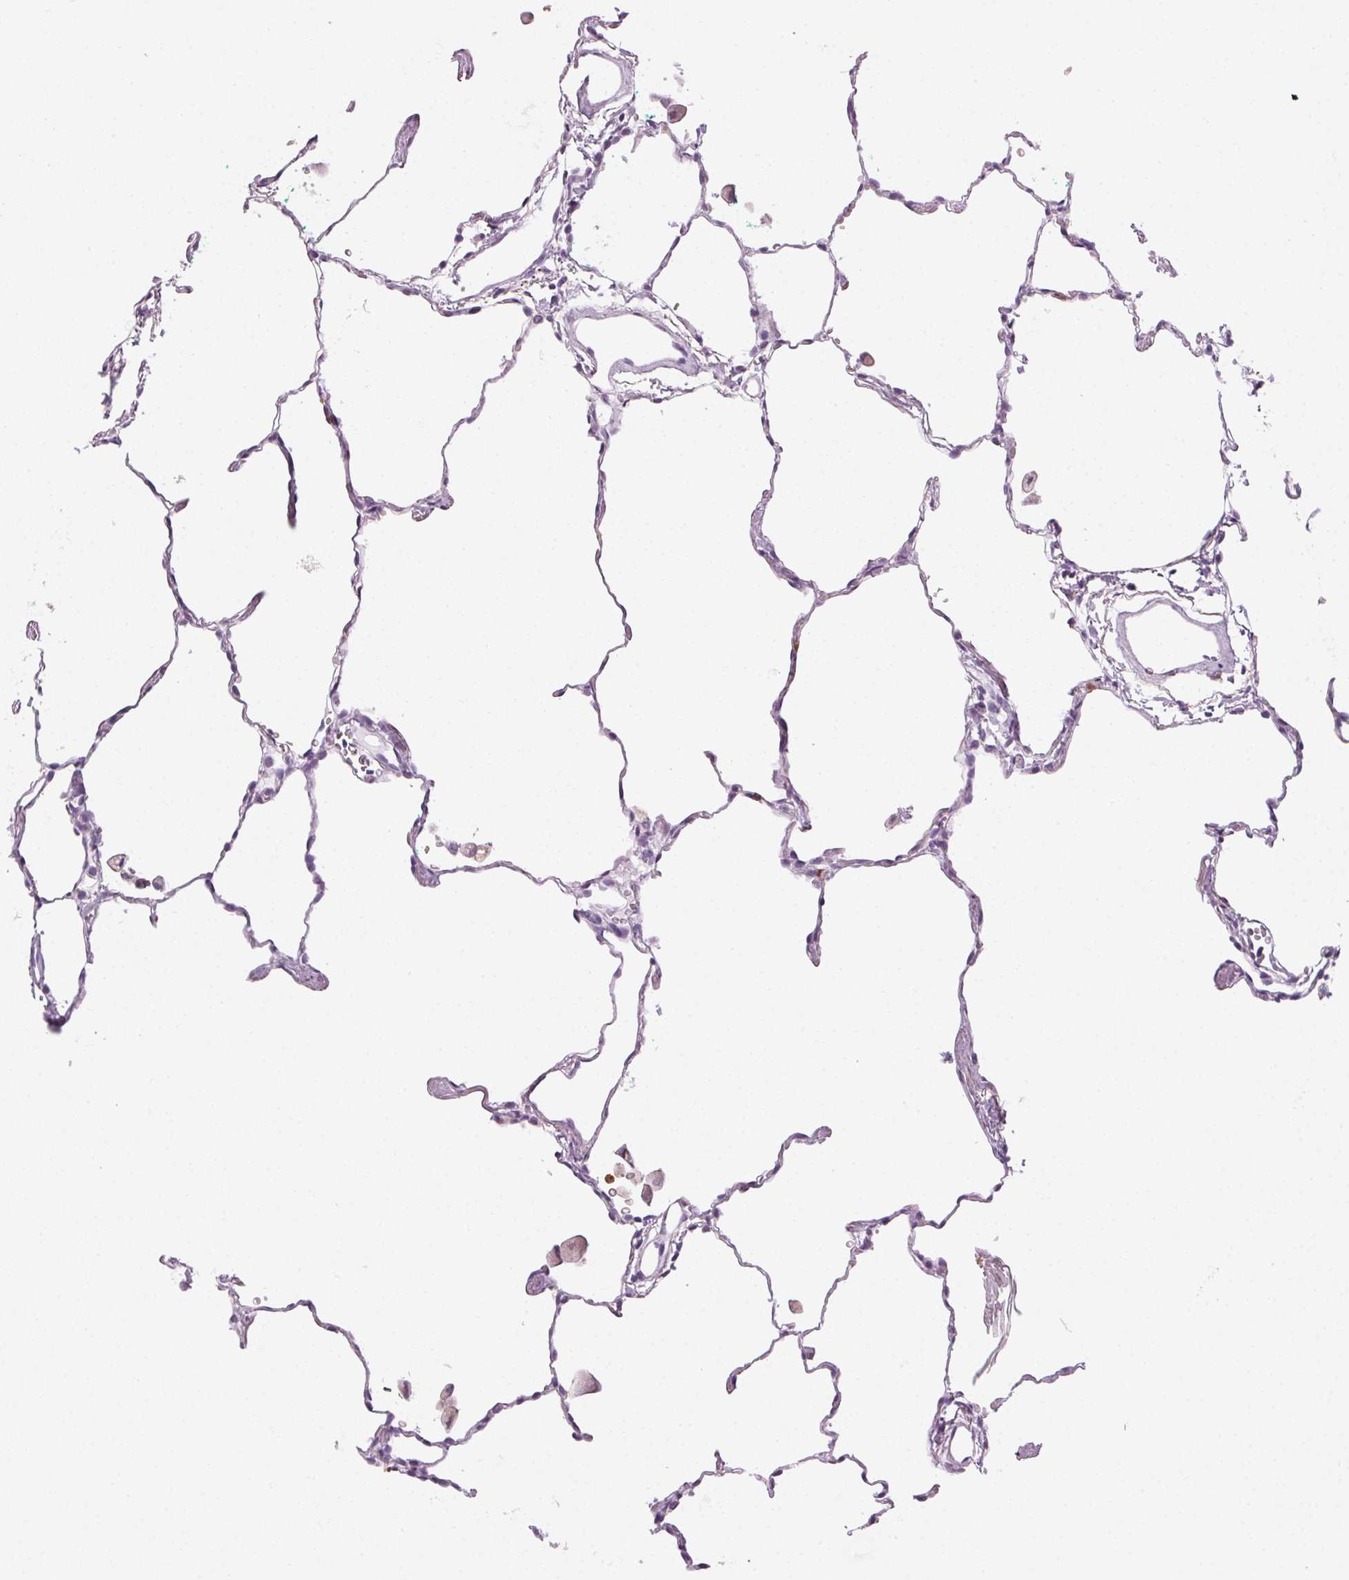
{"staining": {"intensity": "negative", "quantity": "none", "location": "none"}, "tissue": "lung", "cell_type": "Alveolar cells", "image_type": "normal", "snomed": [{"axis": "morphology", "description": "Normal tissue, NOS"}, {"axis": "topography", "description": "Lung"}], "caption": "A photomicrograph of human lung is negative for staining in alveolar cells. Brightfield microscopy of IHC stained with DAB (brown) and hematoxylin (blue), captured at high magnification.", "gene": "MPO", "patient": {"sex": "female", "age": 47}}